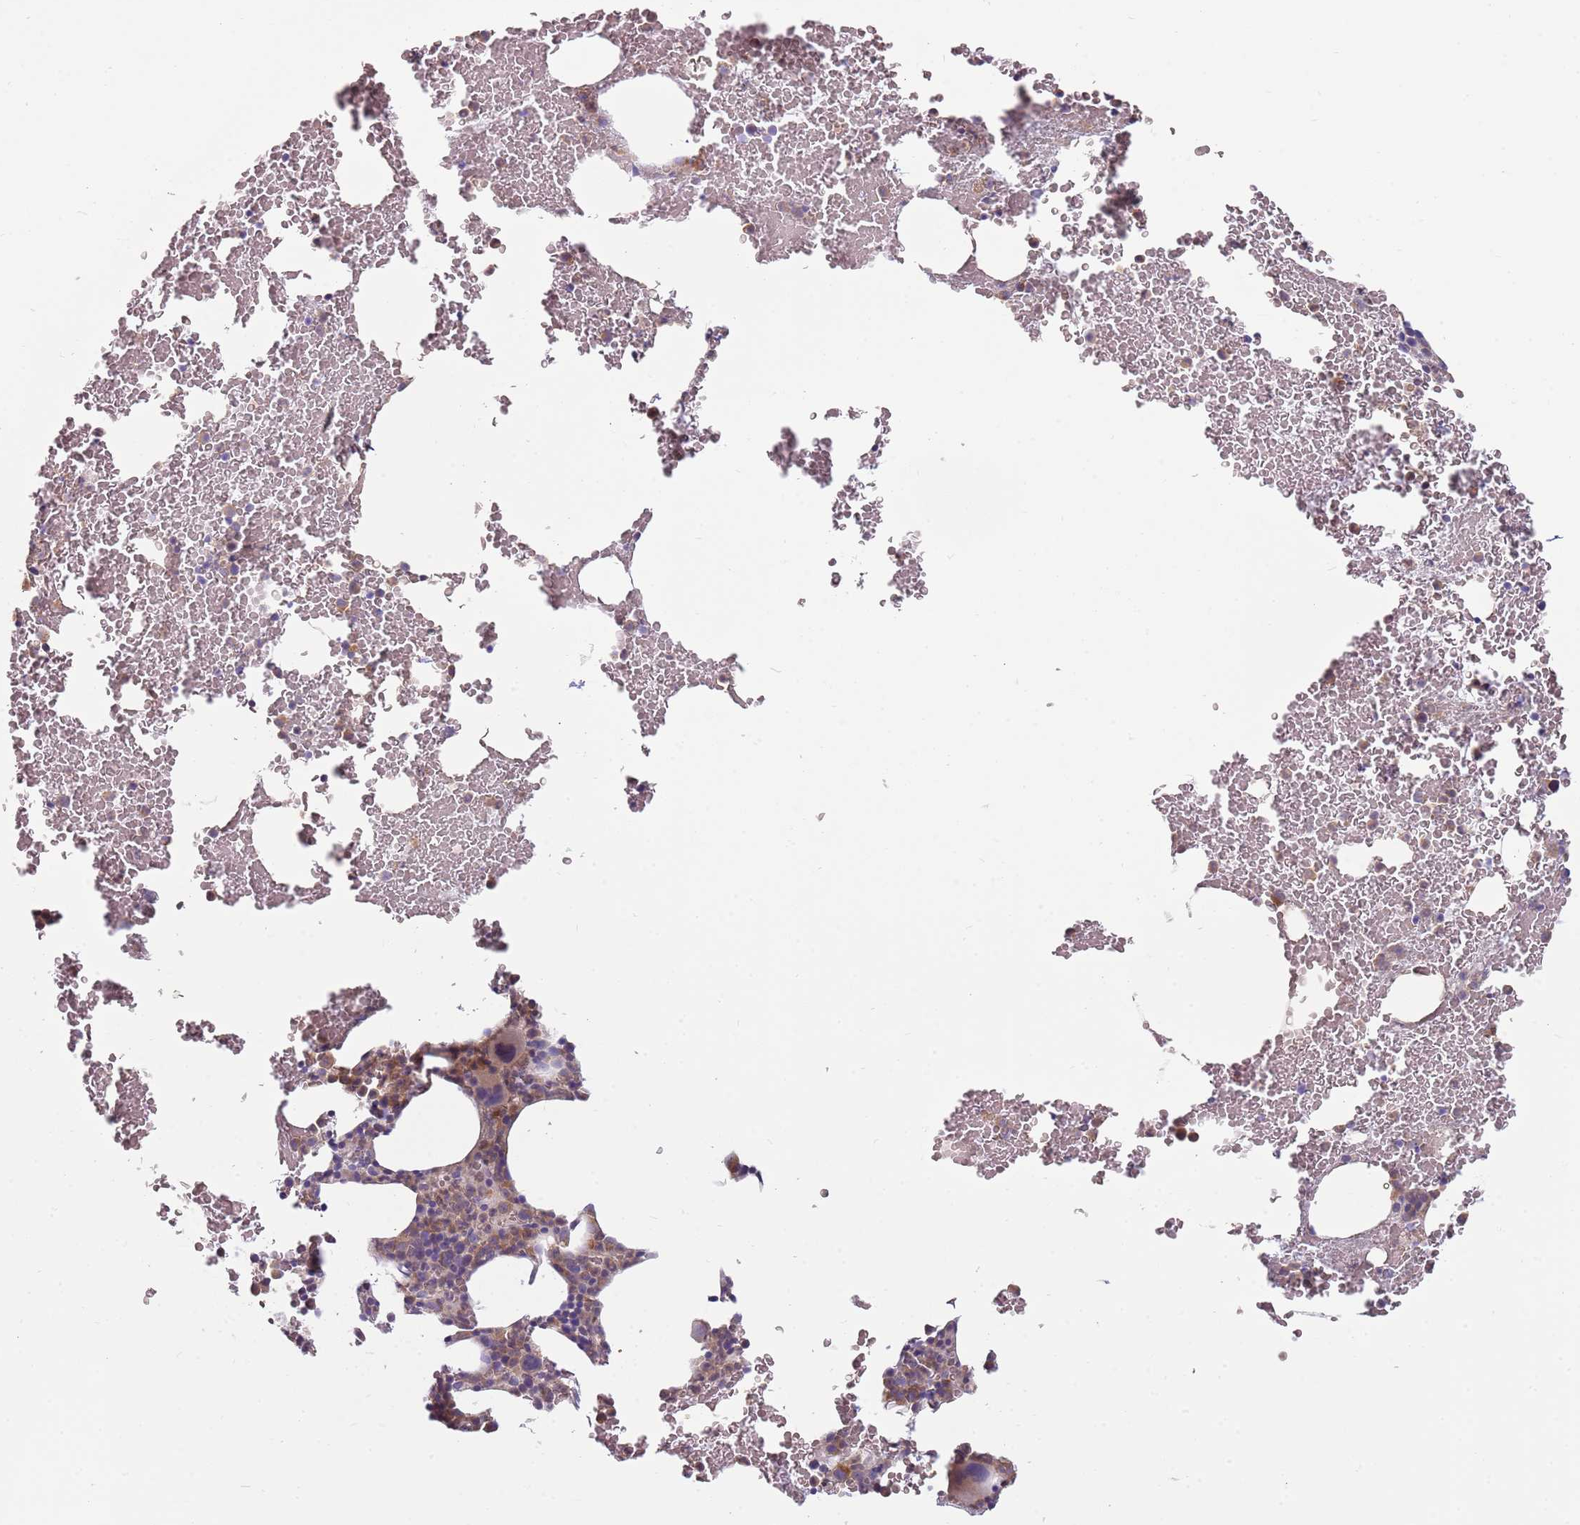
{"staining": {"intensity": "weak", "quantity": "<25%", "location": "cytoplasmic/membranous"}, "tissue": "bone marrow", "cell_type": "Hematopoietic cells", "image_type": "normal", "snomed": [{"axis": "morphology", "description": "Normal tissue, NOS"}, {"axis": "morphology", "description": "Inflammation, NOS"}, {"axis": "topography", "description": "Bone marrow"}], "caption": "IHC histopathology image of benign bone marrow: human bone marrow stained with DAB reveals no significant protein expression in hematopoietic cells.", "gene": "ARHGAP5", "patient": {"sex": "female", "age": 78}}